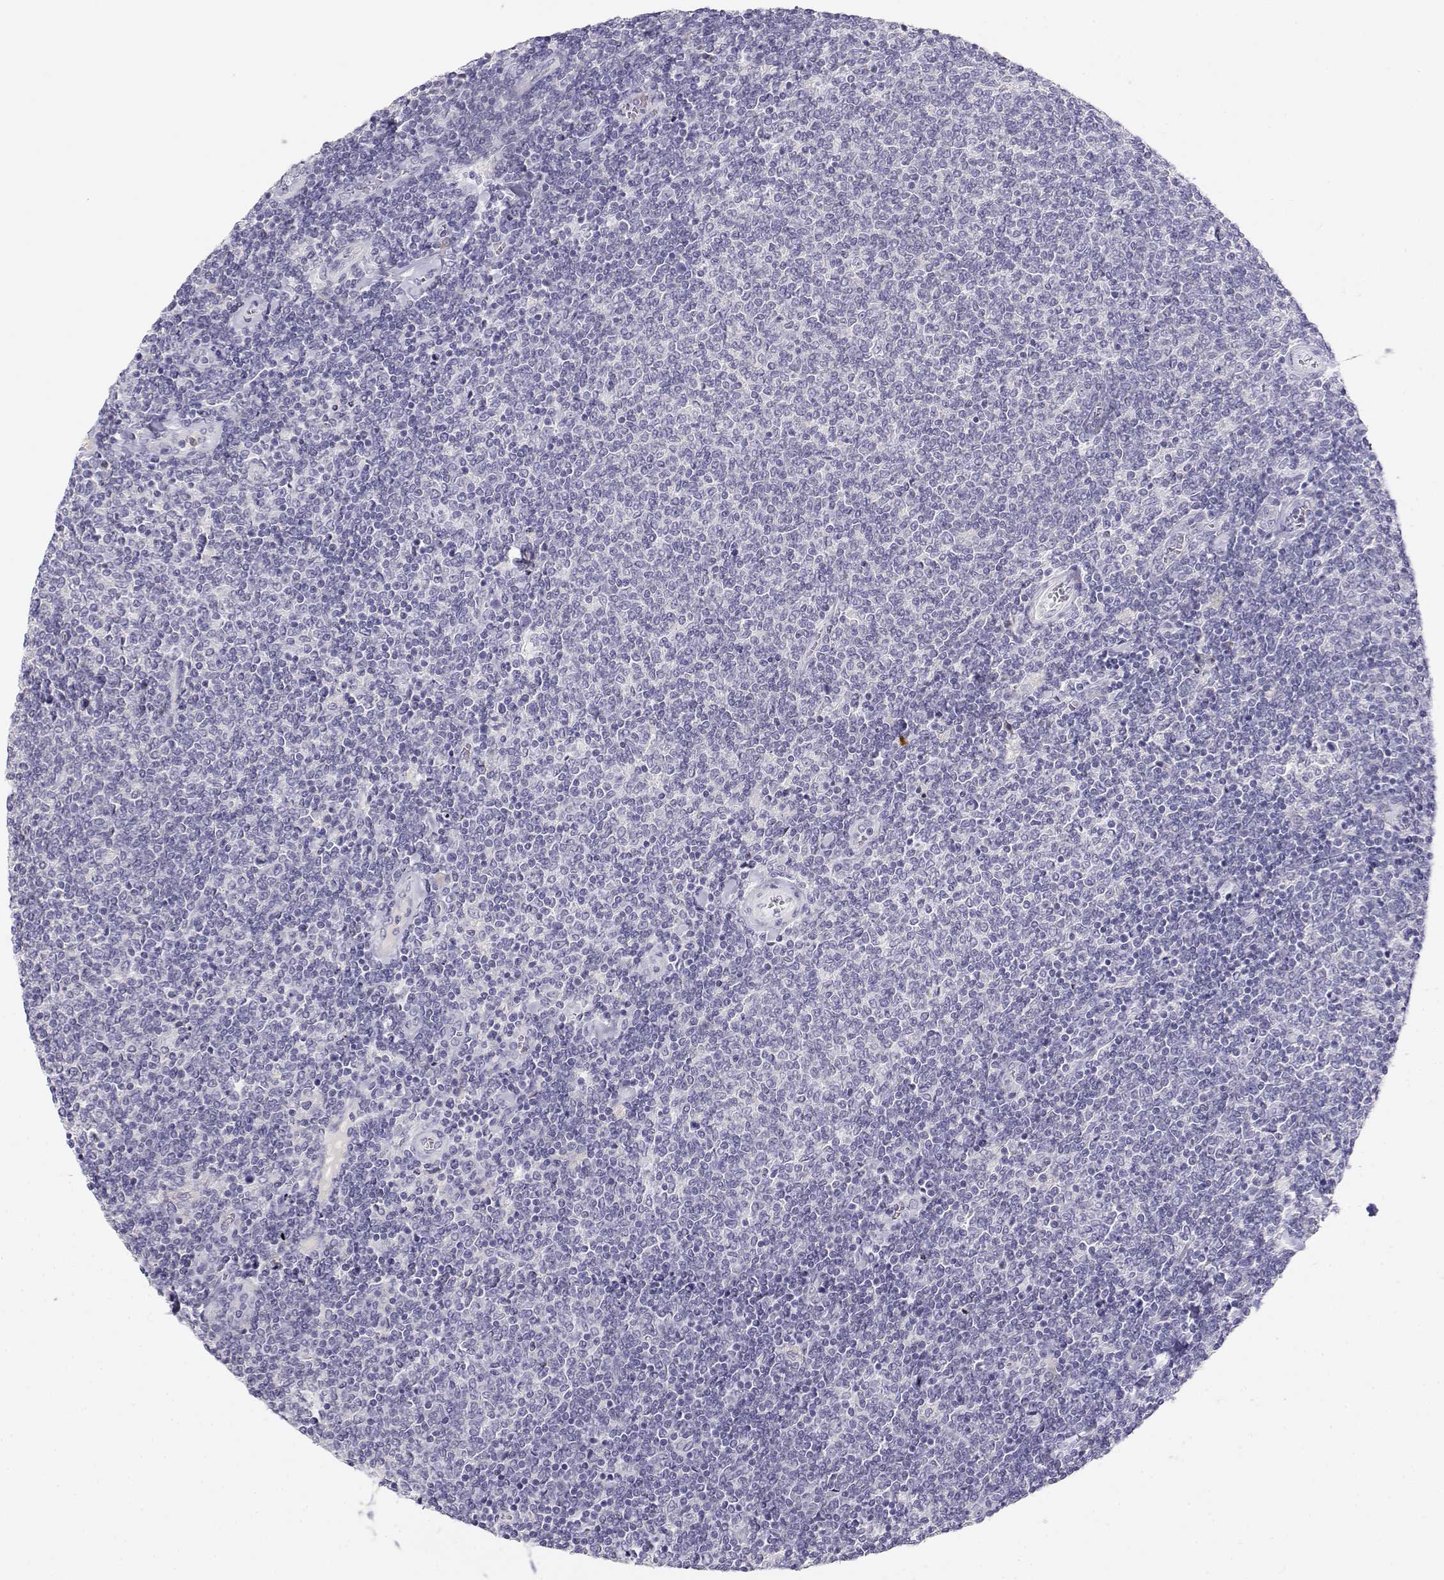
{"staining": {"intensity": "negative", "quantity": "none", "location": "none"}, "tissue": "lymphoma", "cell_type": "Tumor cells", "image_type": "cancer", "snomed": [{"axis": "morphology", "description": "Malignant lymphoma, non-Hodgkin's type, Low grade"}, {"axis": "topography", "description": "Lymph node"}], "caption": "Immunohistochemistry (IHC) photomicrograph of neoplastic tissue: human low-grade malignant lymphoma, non-Hodgkin's type stained with DAB demonstrates no significant protein staining in tumor cells.", "gene": "GPR174", "patient": {"sex": "male", "age": 52}}